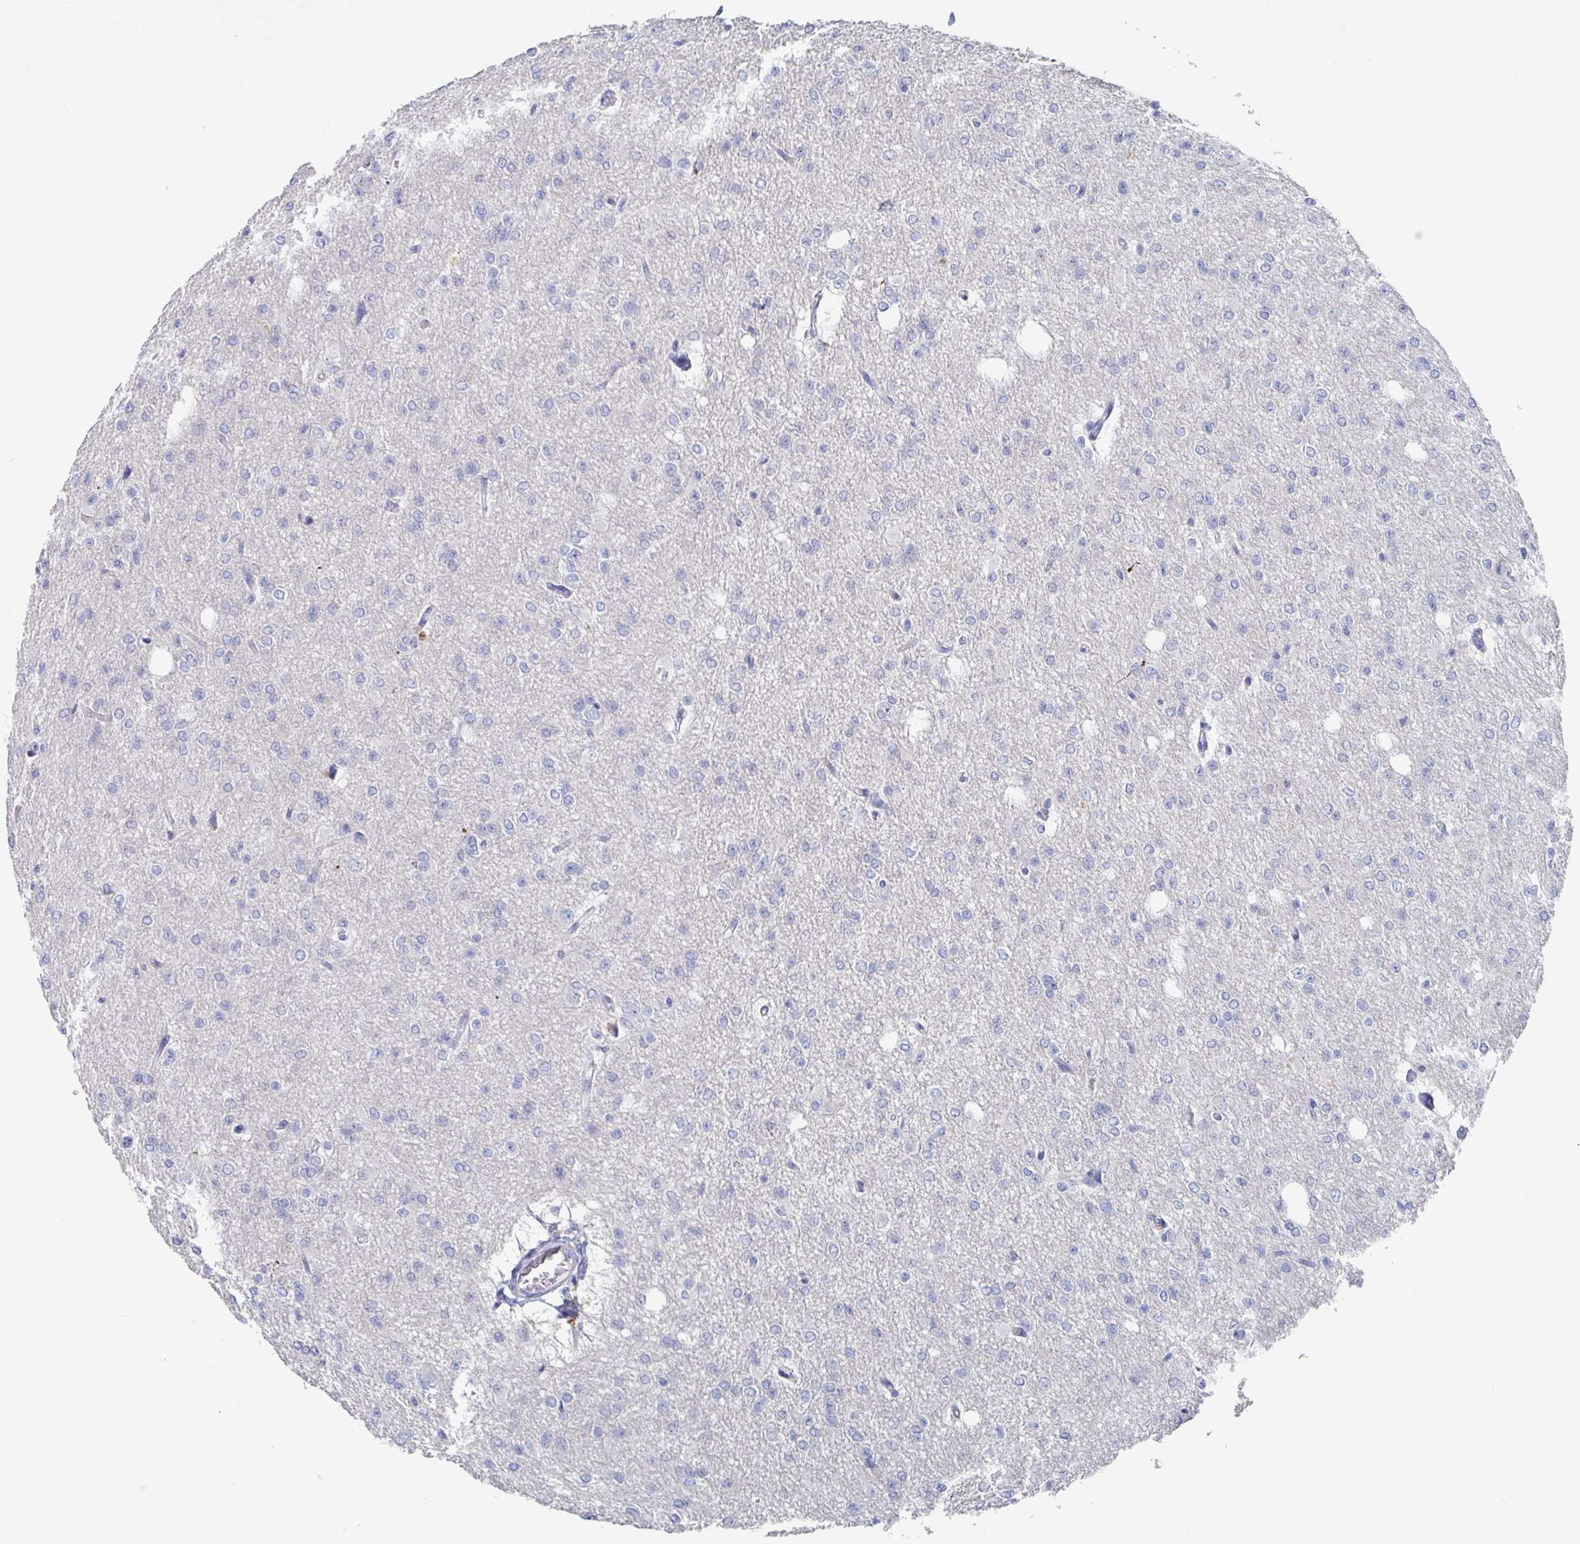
{"staining": {"intensity": "negative", "quantity": "none", "location": "none"}, "tissue": "glioma", "cell_type": "Tumor cells", "image_type": "cancer", "snomed": [{"axis": "morphology", "description": "Glioma, malignant, Low grade"}, {"axis": "topography", "description": "Brain"}], "caption": "Immunohistochemical staining of human low-grade glioma (malignant) reveals no significant staining in tumor cells. (Brightfield microscopy of DAB (3,3'-diaminobenzidine) IHC at high magnification).", "gene": "GPR148", "patient": {"sex": "male", "age": 26}}